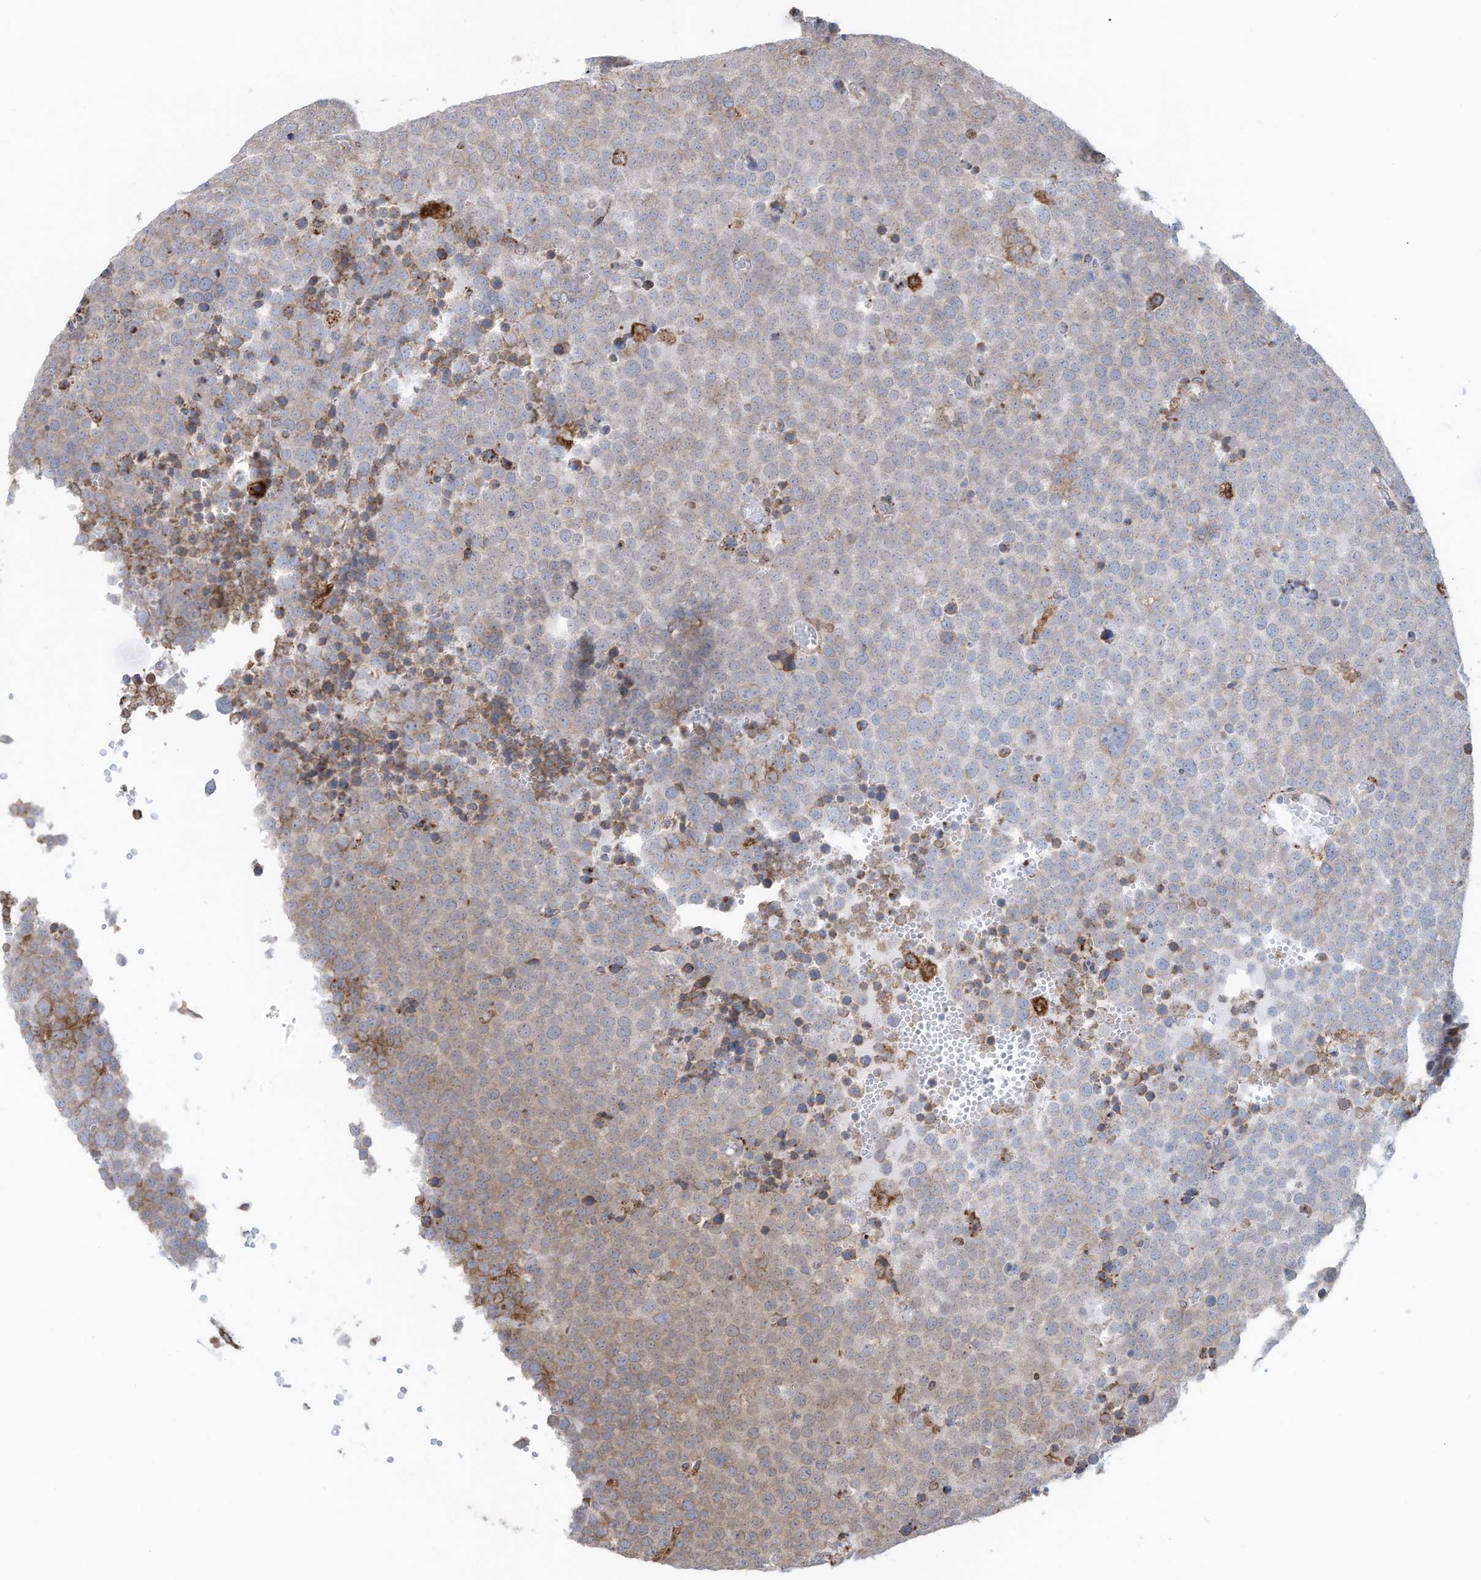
{"staining": {"intensity": "weak", "quantity": "<25%", "location": "cytoplasmic/membranous"}, "tissue": "testis cancer", "cell_type": "Tumor cells", "image_type": "cancer", "snomed": [{"axis": "morphology", "description": "Seminoma, NOS"}, {"axis": "topography", "description": "Testis"}], "caption": "Immunohistochemical staining of testis seminoma displays no significant positivity in tumor cells. Brightfield microscopy of immunohistochemistry stained with DAB (brown) and hematoxylin (blue), captured at high magnification.", "gene": "ZNF354C", "patient": {"sex": "male", "age": 71}}